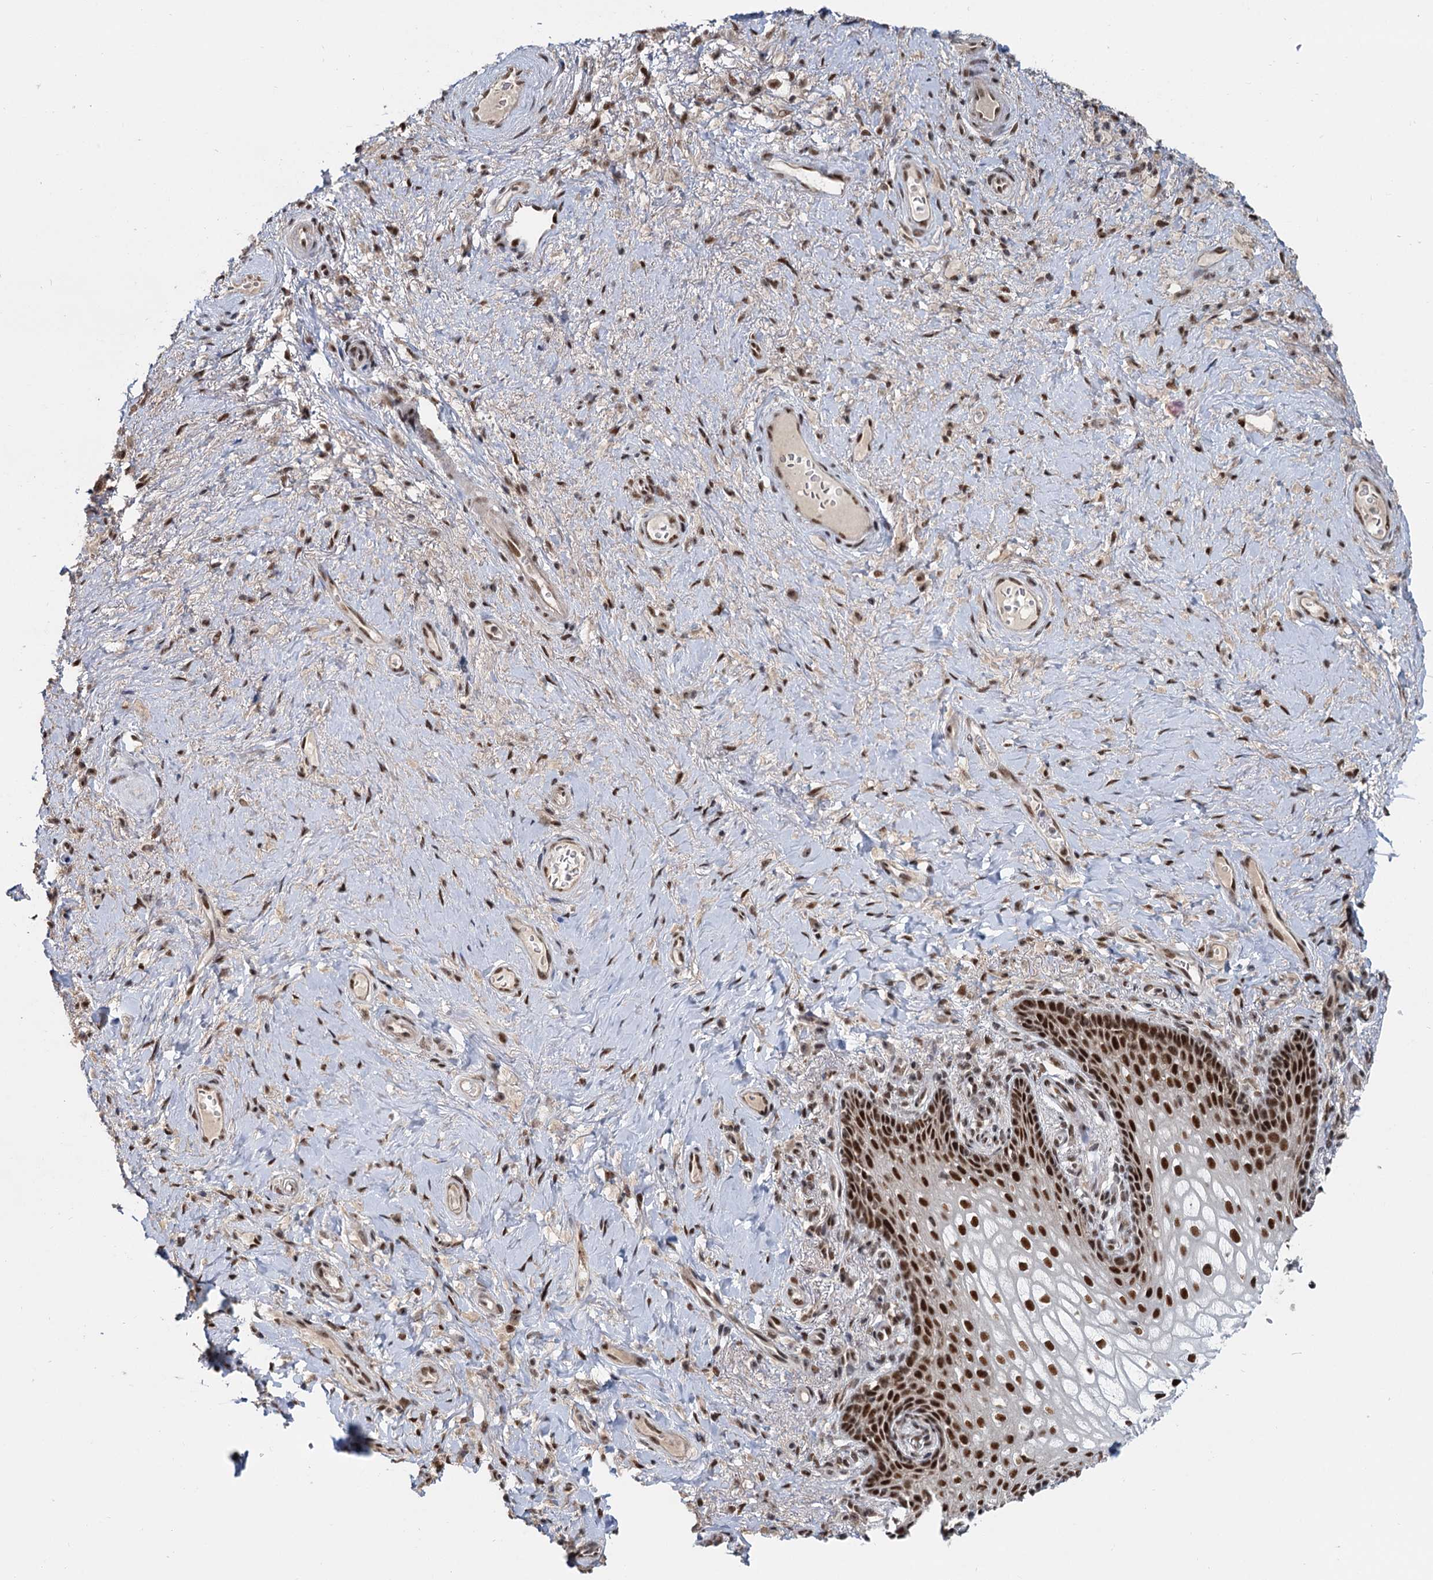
{"staining": {"intensity": "strong", "quantity": ">75%", "location": "nuclear"}, "tissue": "vagina", "cell_type": "Squamous epithelial cells", "image_type": "normal", "snomed": [{"axis": "morphology", "description": "Normal tissue, NOS"}, {"axis": "topography", "description": "Vagina"}], "caption": "This photomicrograph displays unremarkable vagina stained with immunohistochemistry (IHC) to label a protein in brown. The nuclear of squamous epithelial cells show strong positivity for the protein. Nuclei are counter-stained blue.", "gene": "WBP4", "patient": {"sex": "female", "age": 60}}